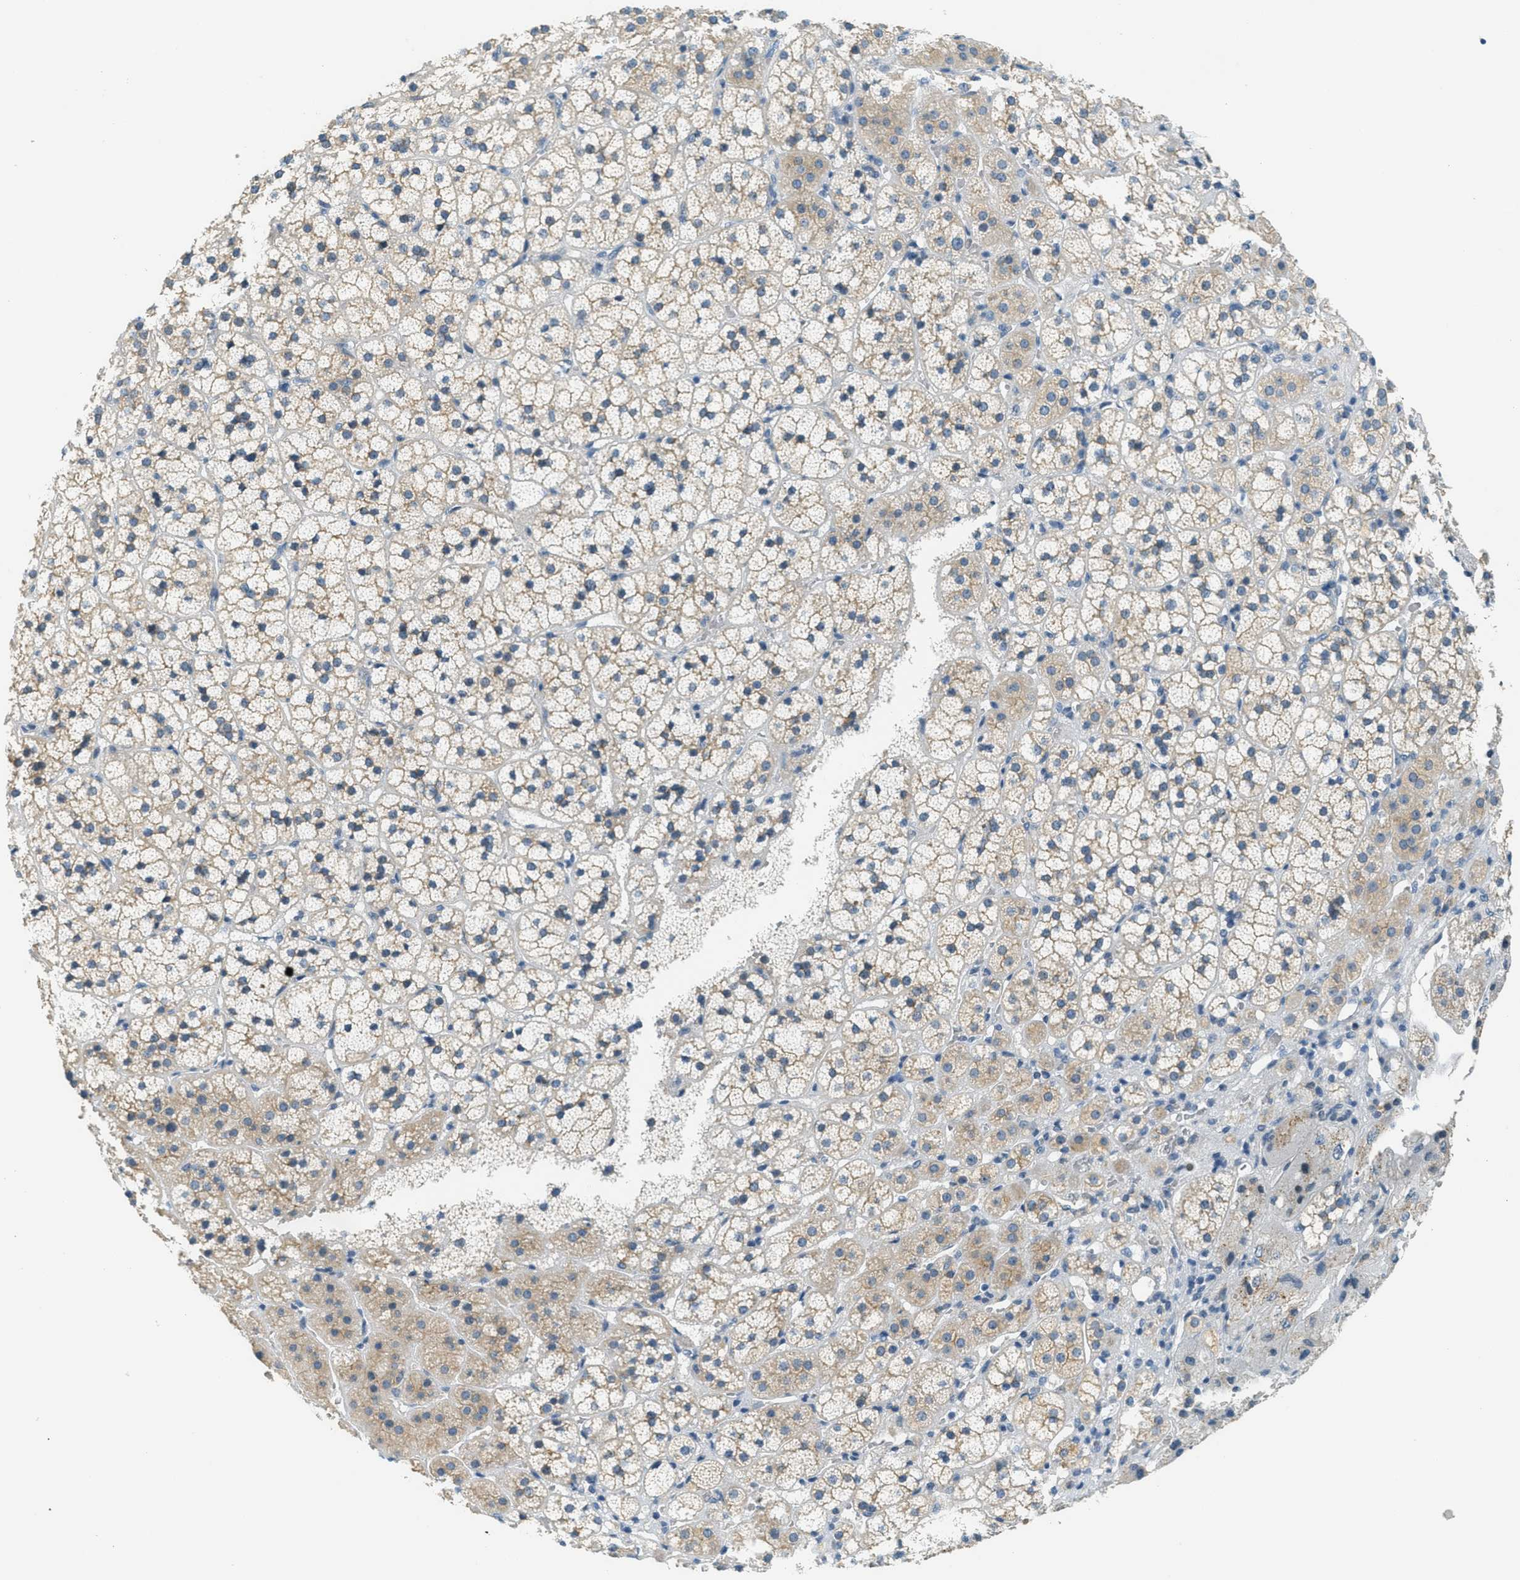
{"staining": {"intensity": "weak", "quantity": ">75%", "location": "cytoplasmic/membranous"}, "tissue": "adrenal gland", "cell_type": "Glandular cells", "image_type": "normal", "snomed": [{"axis": "morphology", "description": "Normal tissue, NOS"}, {"axis": "topography", "description": "Adrenal gland"}], "caption": "IHC micrograph of unremarkable human adrenal gland stained for a protein (brown), which shows low levels of weak cytoplasmic/membranous expression in about >75% of glandular cells.", "gene": "TCF3", "patient": {"sex": "female", "age": 44}}